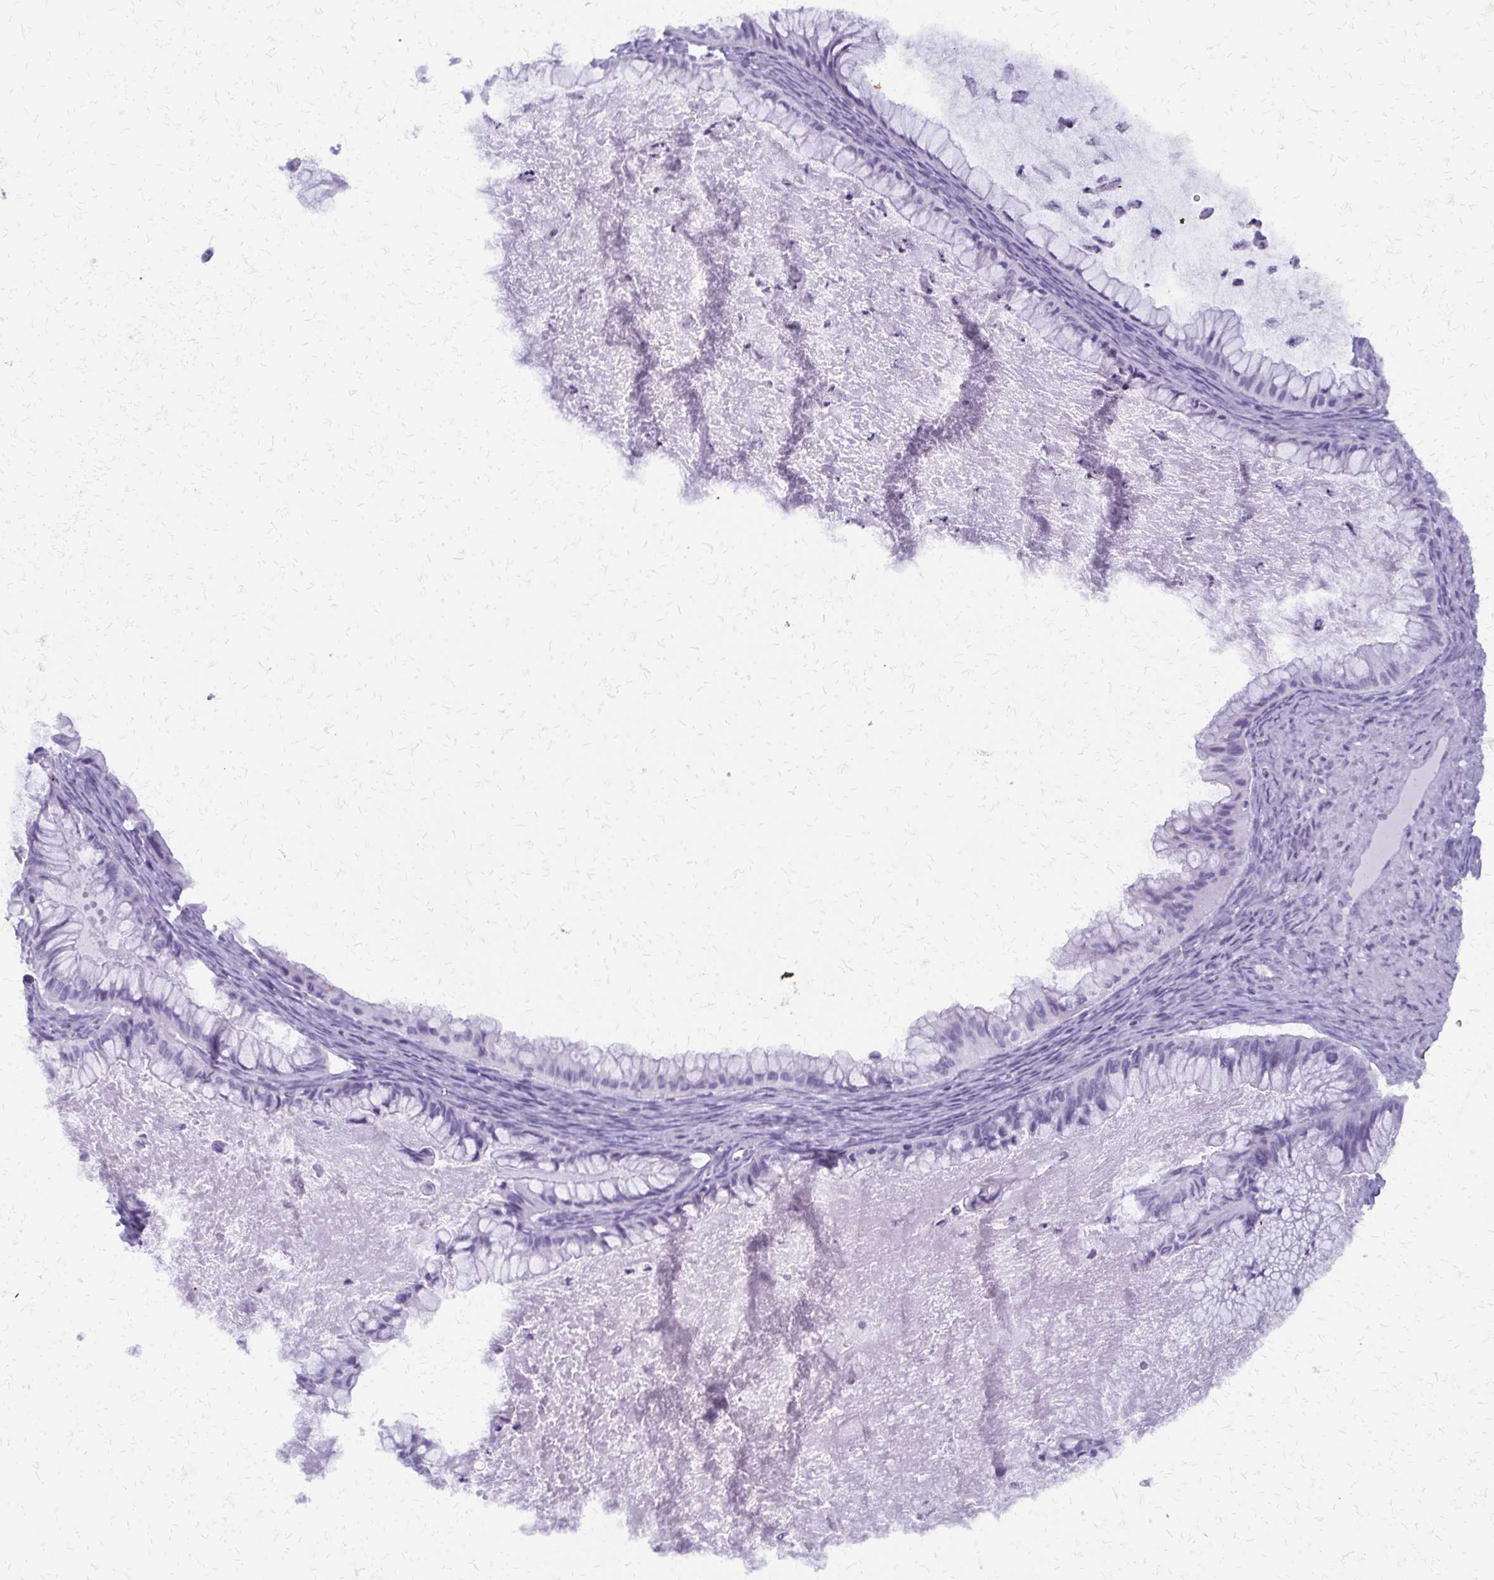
{"staining": {"intensity": "negative", "quantity": "none", "location": "none"}, "tissue": "ovarian cancer", "cell_type": "Tumor cells", "image_type": "cancer", "snomed": [{"axis": "morphology", "description": "Cystadenocarcinoma, mucinous, NOS"}, {"axis": "topography", "description": "Ovary"}], "caption": "The micrograph displays no significant positivity in tumor cells of ovarian mucinous cystadenocarcinoma.", "gene": "FAM162B", "patient": {"sex": "female", "age": 72}}